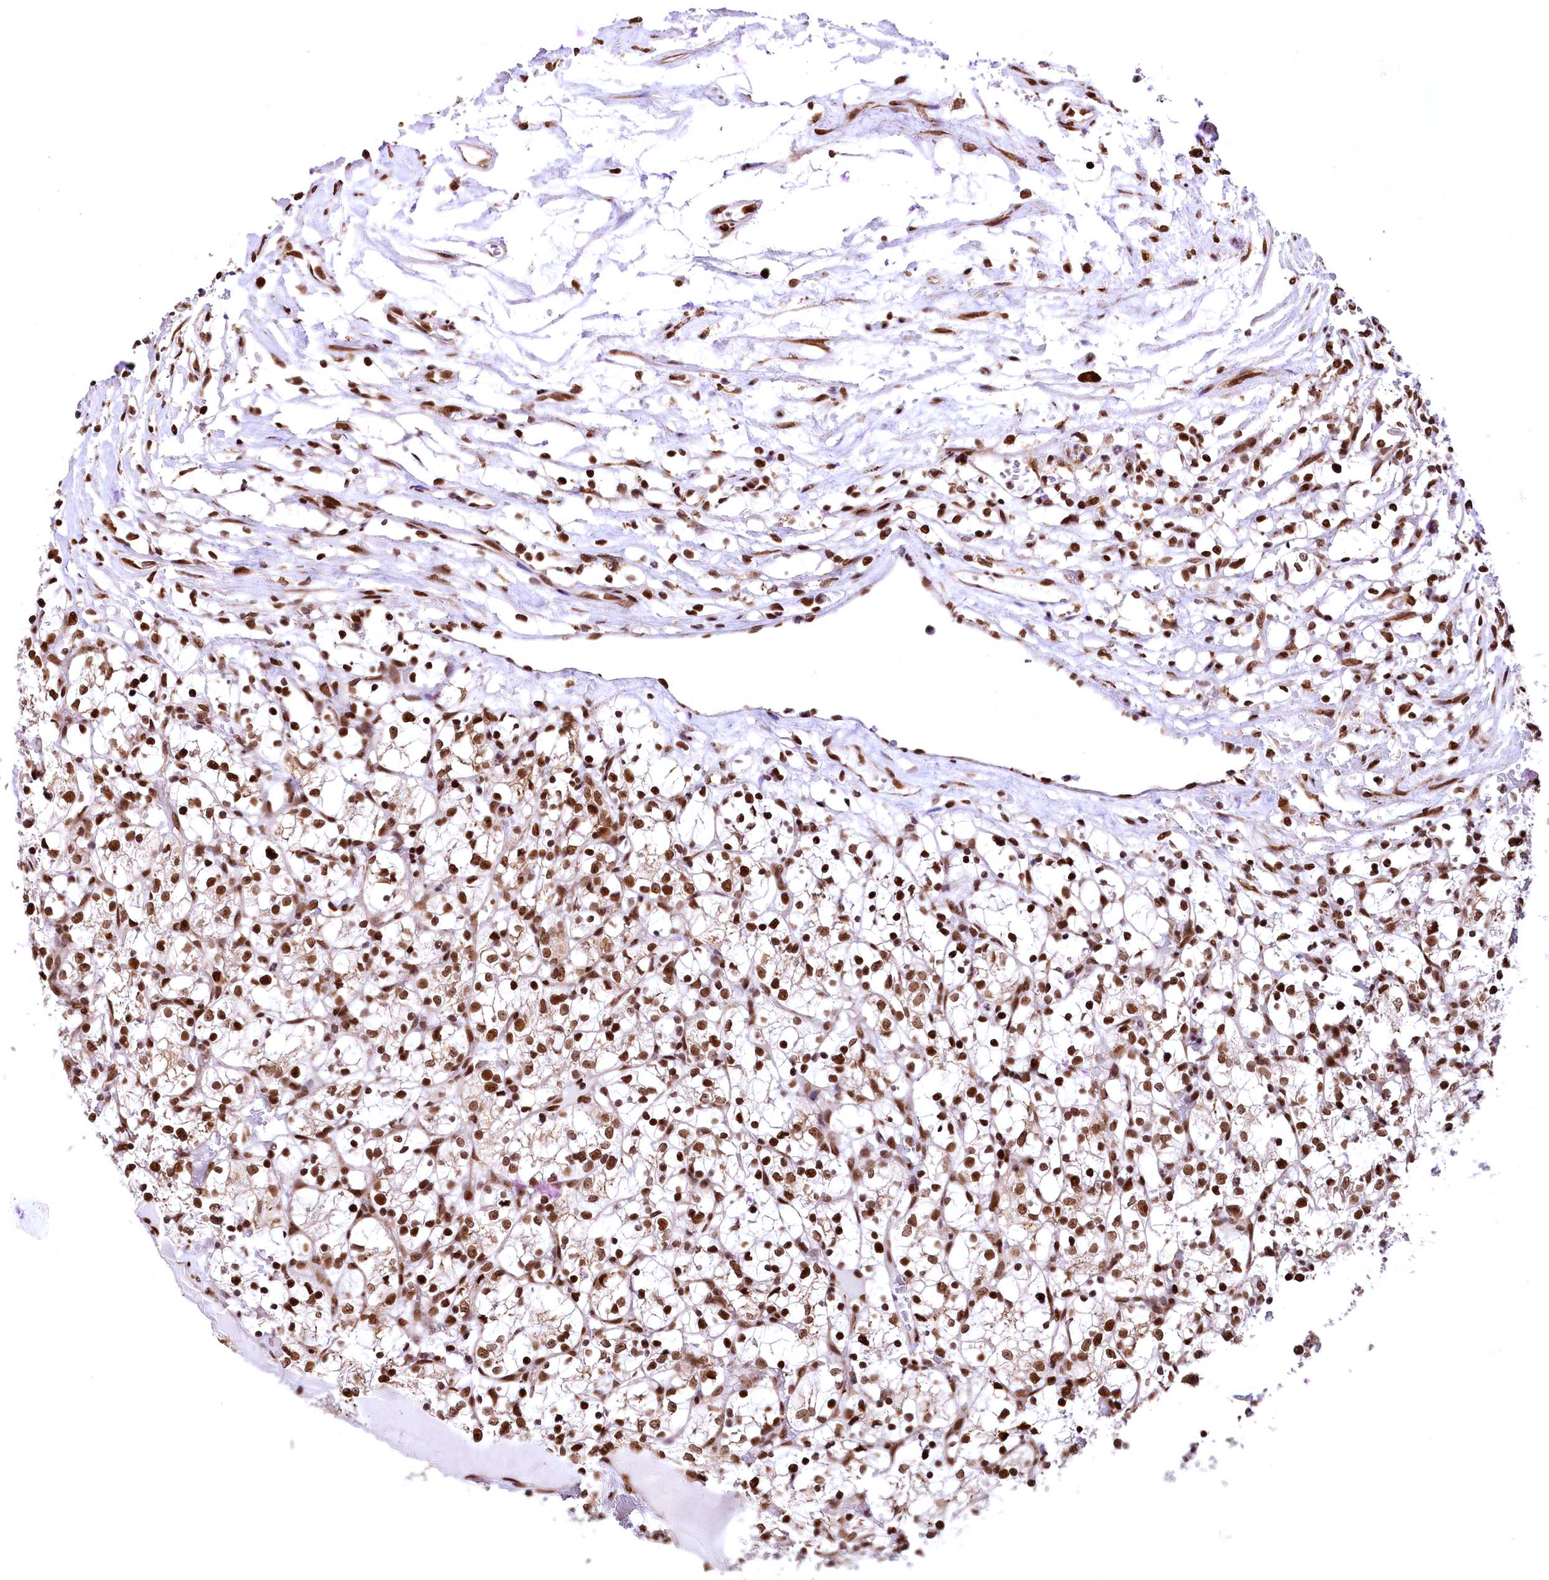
{"staining": {"intensity": "moderate", "quantity": ">75%", "location": "nuclear"}, "tissue": "renal cancer", "cell_type": "Tumor cells", "image_type": "cancer", "snomed": [{"axis": "morphology", "description": "Adenocarcinoma, NOS"}, {"axis": "topography", "description": "Kidney"}], "caption": "Protein expression analysis of human renal adenocarcinoma reveals moderate nuclear staining in approximately >75% of tumor cells. (IHC, brightfield microscopy, high magnification).", "gene": "PDS5B", "patient": {"sex": "female", "age": 69}}